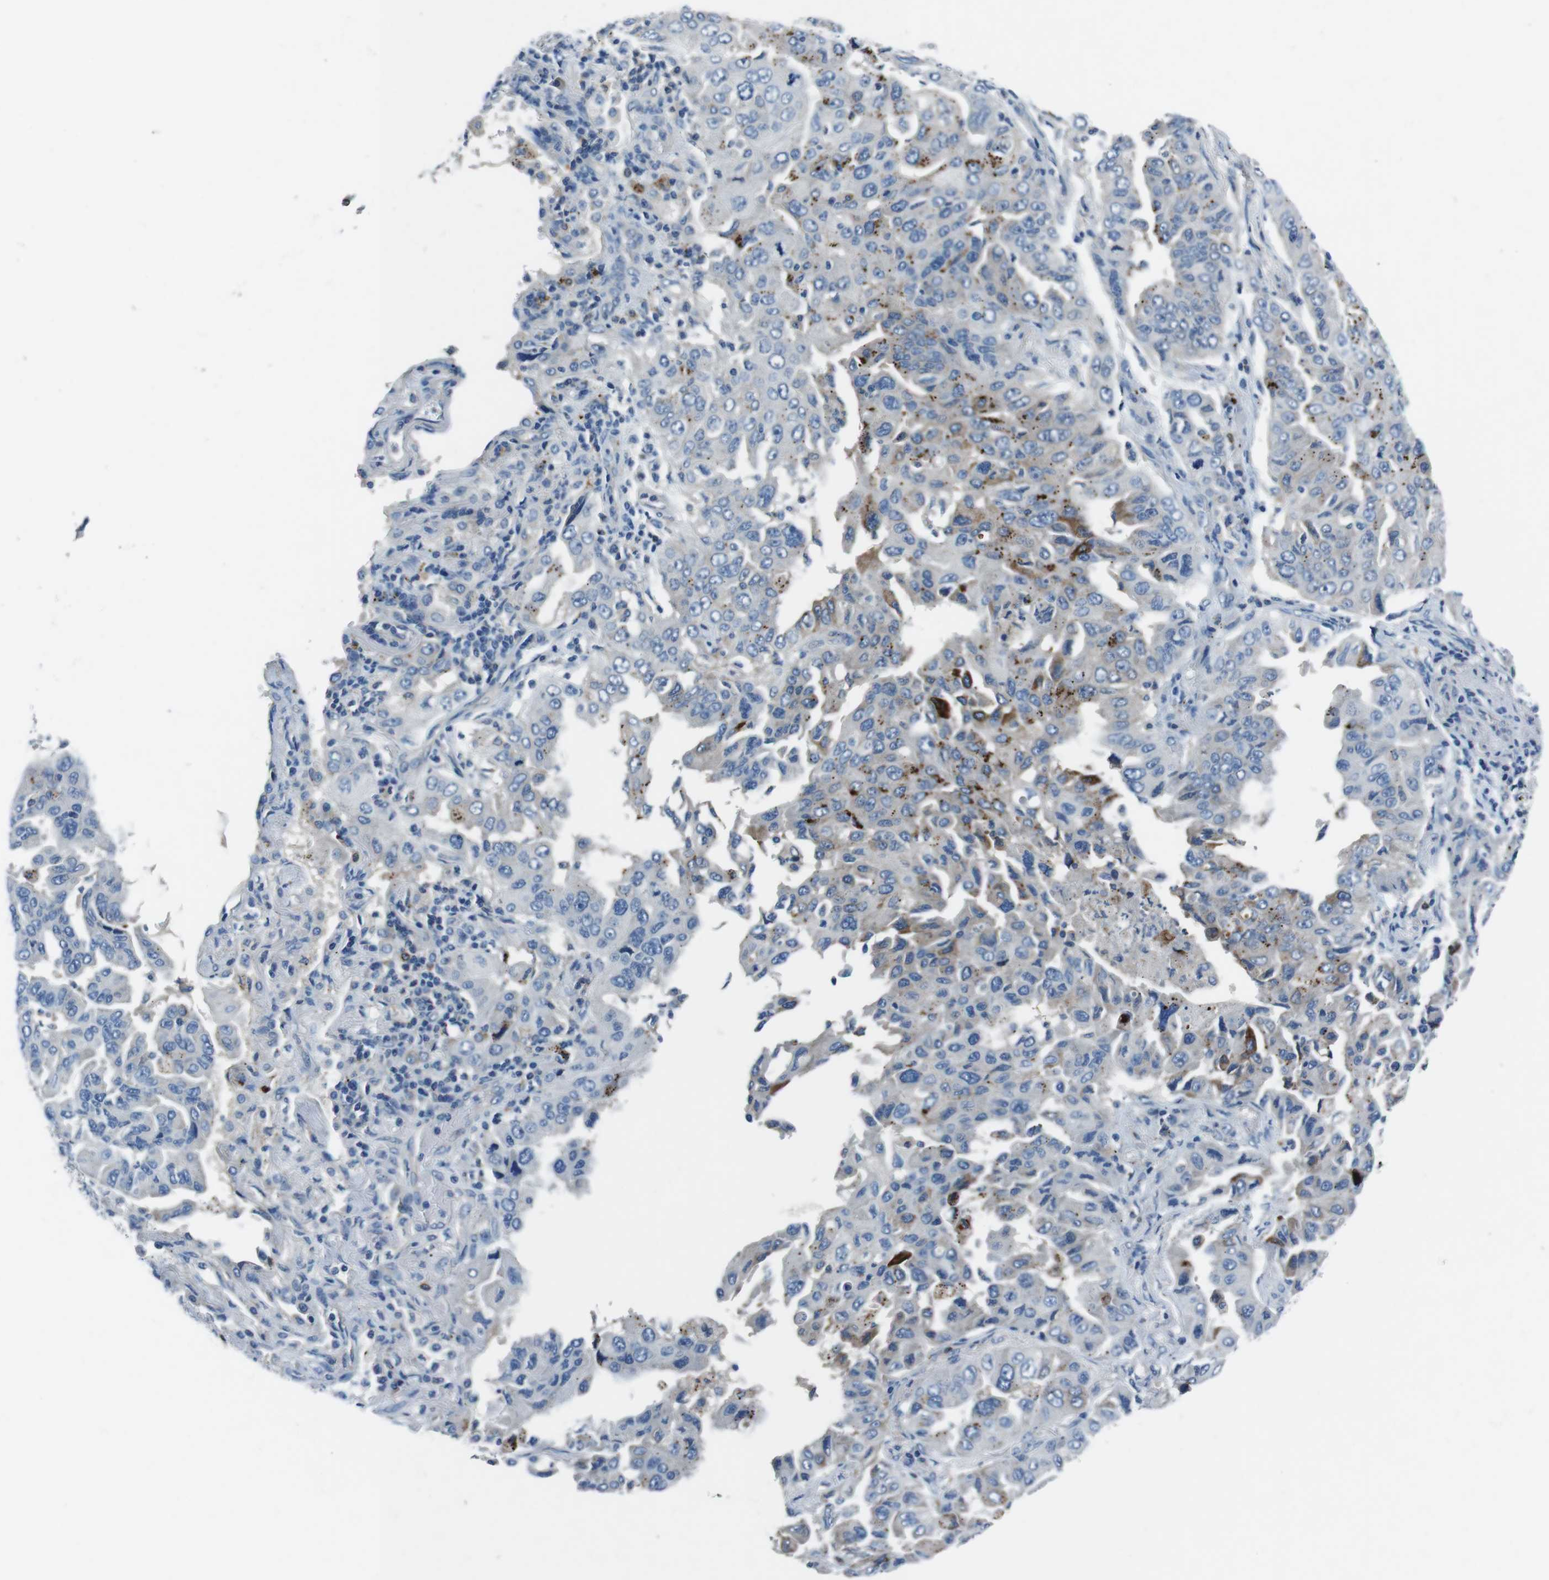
{"staining": {"intensity": "moderate", "quantity": "<25%", "location": "cytoplasmic/membranous"}, "tissue": "lung cancer", "cell_type": "Tumor cells", "image_type": "cancer", "snomed": [{"axis": "morphology", "description": "Adenocarcinoma, NOS"}, {"axis": "topography", "description": "Lung"}], "caption": "Immunohistochemical staining of human adenocarcinoma (lung) demonstrates moderate cytoplasmic/membranous protein positivity in approximately <25% of tumor cells. (DAB (3,3'-diaminobenzidine) IHC with brightfield microscopy, high magnification).", "gene": "TULP3", "patient": {"sex": "female", "age": 65}}